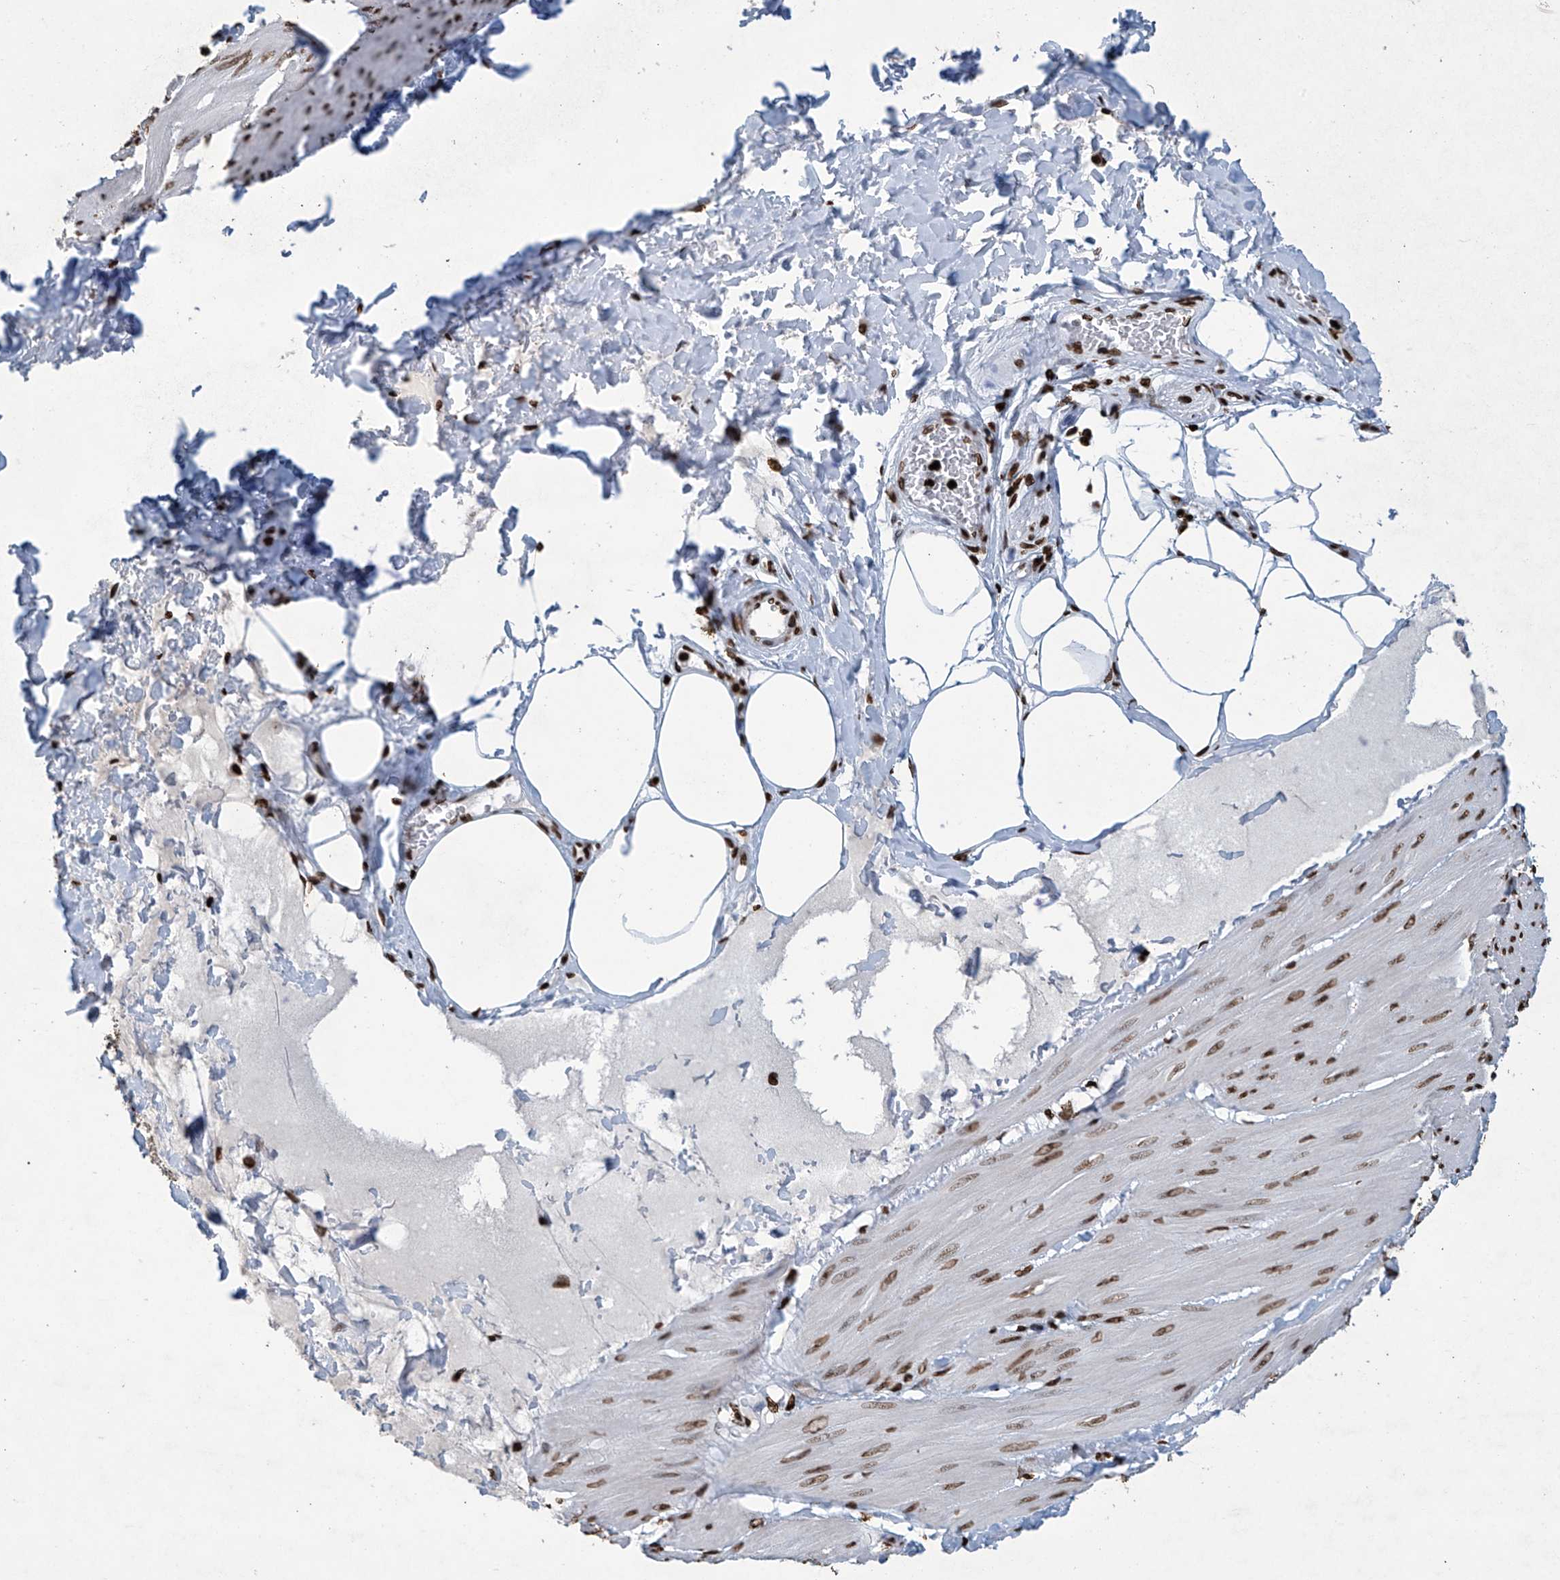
{"staining": {"intensity": "moderate", "quantity": ">75%", "location": "nuclear"}, "tissue": "smooth muscle", "cell_type": "Smooth muscle cells", "image_type": "normal", "snomed": [{"axis": "morphology", "description": "Urothelial carcinoma, High grade"}, {"axis": "topography", "description": "Urinary bladder"}], "caption": "DAB immunohistochemical staining of normal smooth muscle displays moderate nuclear protein staining in about >75% of smooth muscle cells.", "gene": "H4C16", "patient": {"sex": "male", "age": 46}}